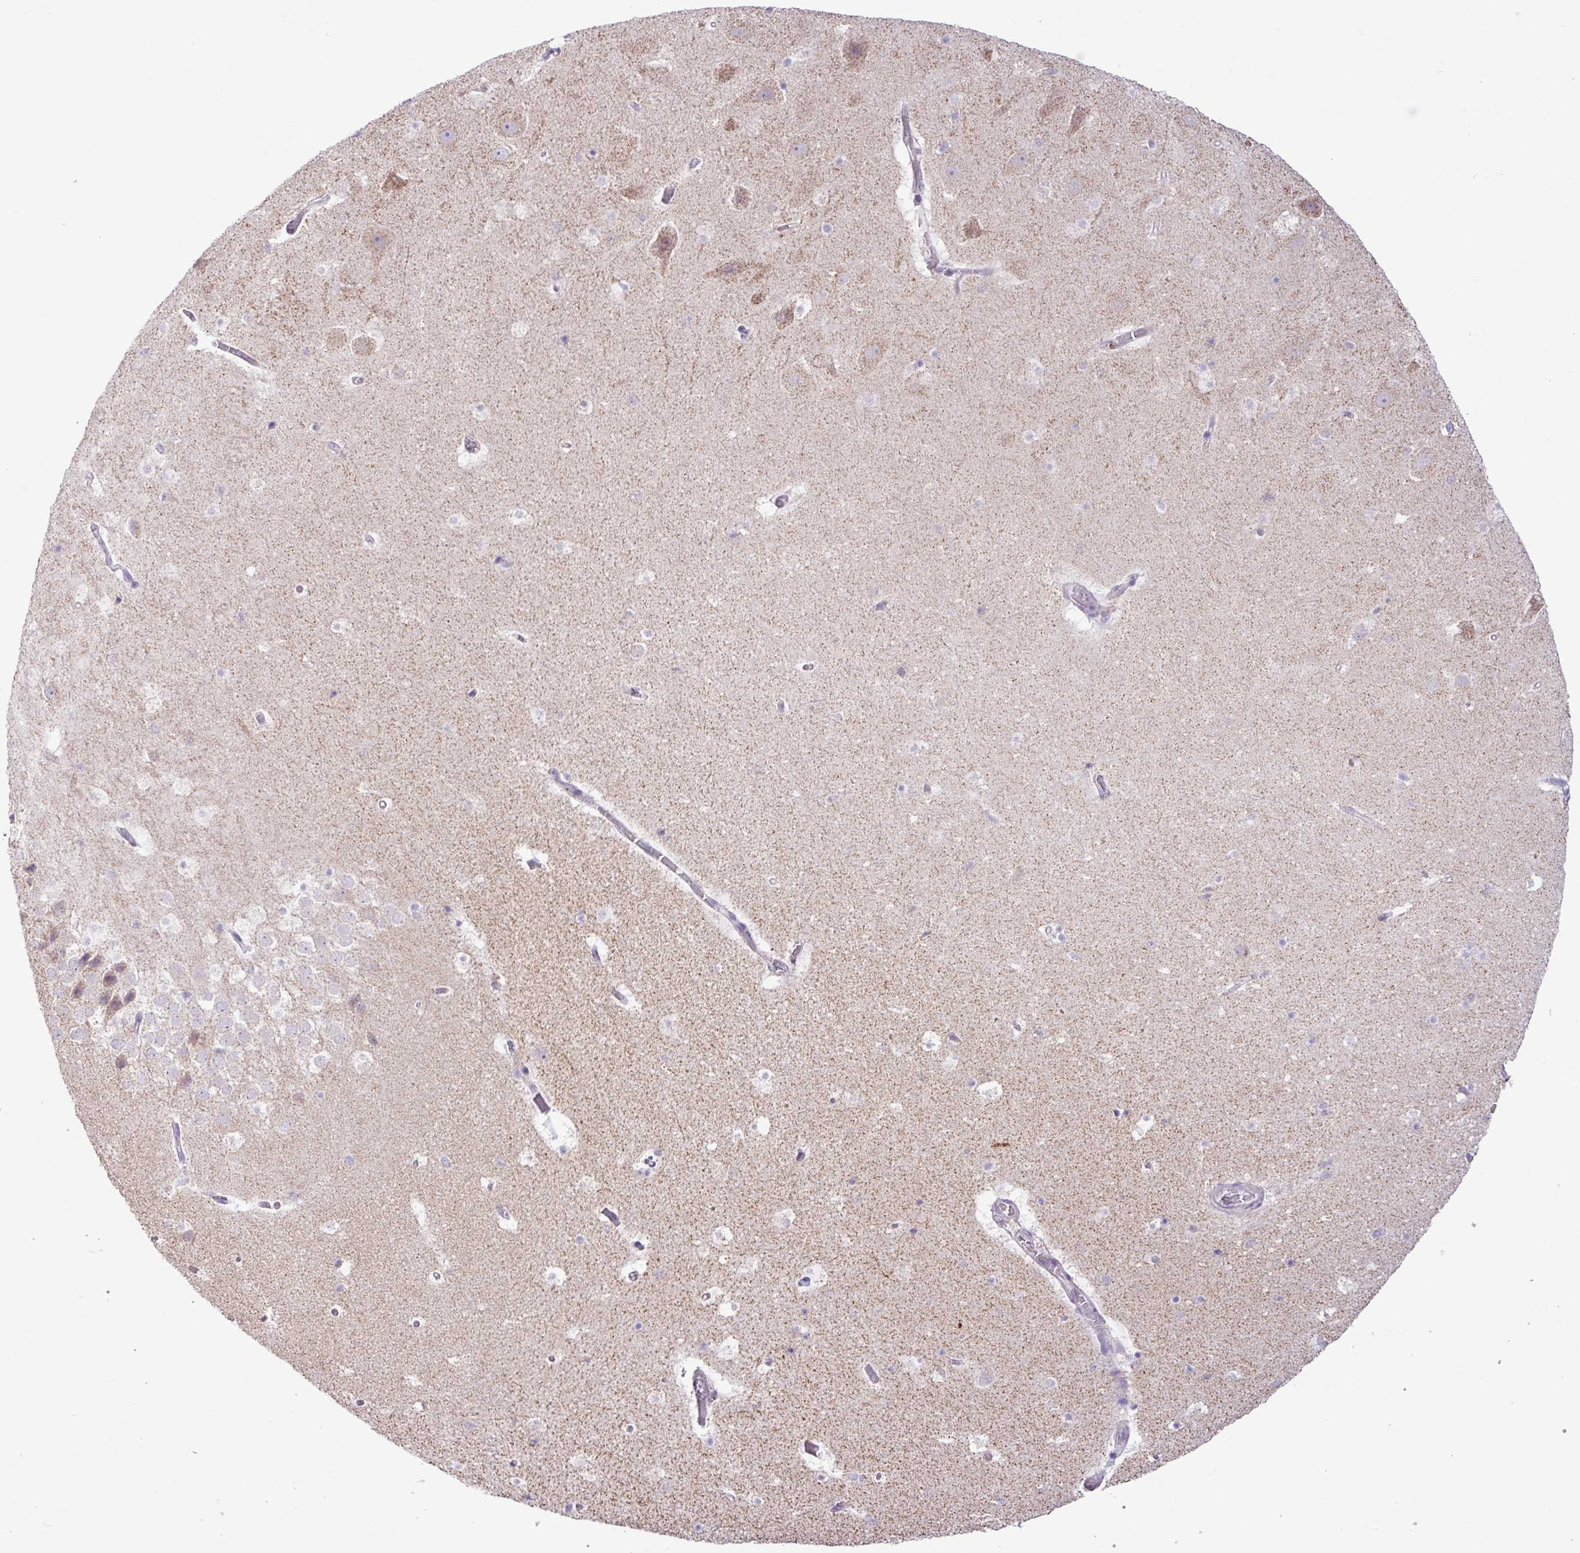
{"staining": {"intensity": "negative", "quantity": "none", "location": "none"}, "tissue": "hippocampus", "cell_type": "Glial cells", "image_type": "normal", "snomed": [{"axis": "morphology", "description": "Normal tissue, NOS"}, {"axis": "topography", "description": "Hippocampus"}], "caption": "A high-resolution histopathology image shows immunohistochemistry staining of unremarkable hippocampus, which demonstrates no significant positivity in glial cells.", "gene": "SGPP1", "patient": {"sex": "male", "age": 37}}